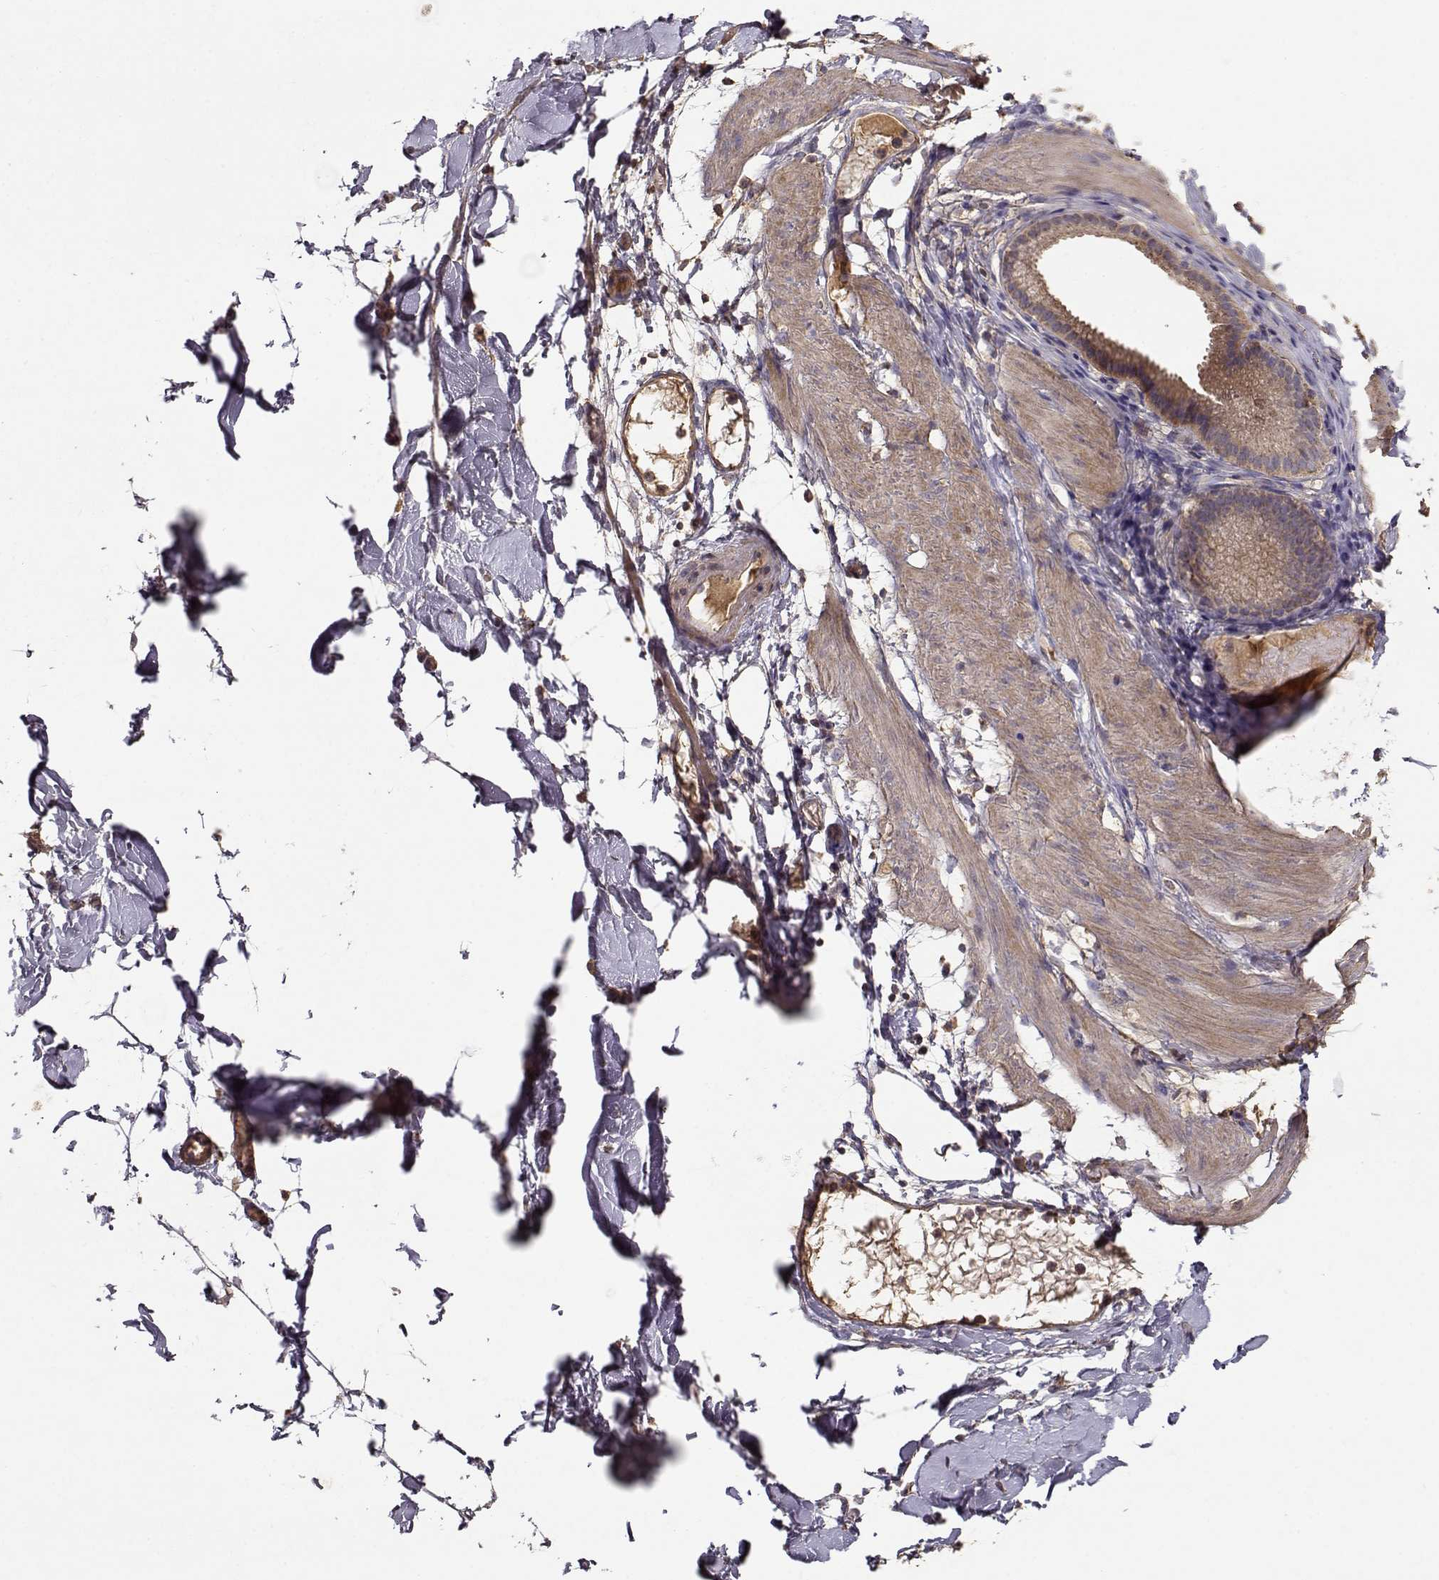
{"staining": {"intensity": "weak", "quantity": ">75%", "location": "cytoplasmic/membranous"}, "tissue": "soft tissue", "cell_type": "Fibroblasts", "image_type": "normal", "snomed": [{"axis": "morphology", "description": "Normal tissue, NOS"}, {"axis": "topography", "description": "Gallbladder"}, {"axis": "topography", "description": "Peripheral nerve tissue"}], "caption": "This micrograph exhibits immunohistochemistry (IHC) staining of normal human soft tissue, with low weak cytoplasmic/membranous positivity in about >75% of fibroblasts.", "gene": "TARS3", "patient": {"sex": "female", "age": 45}}